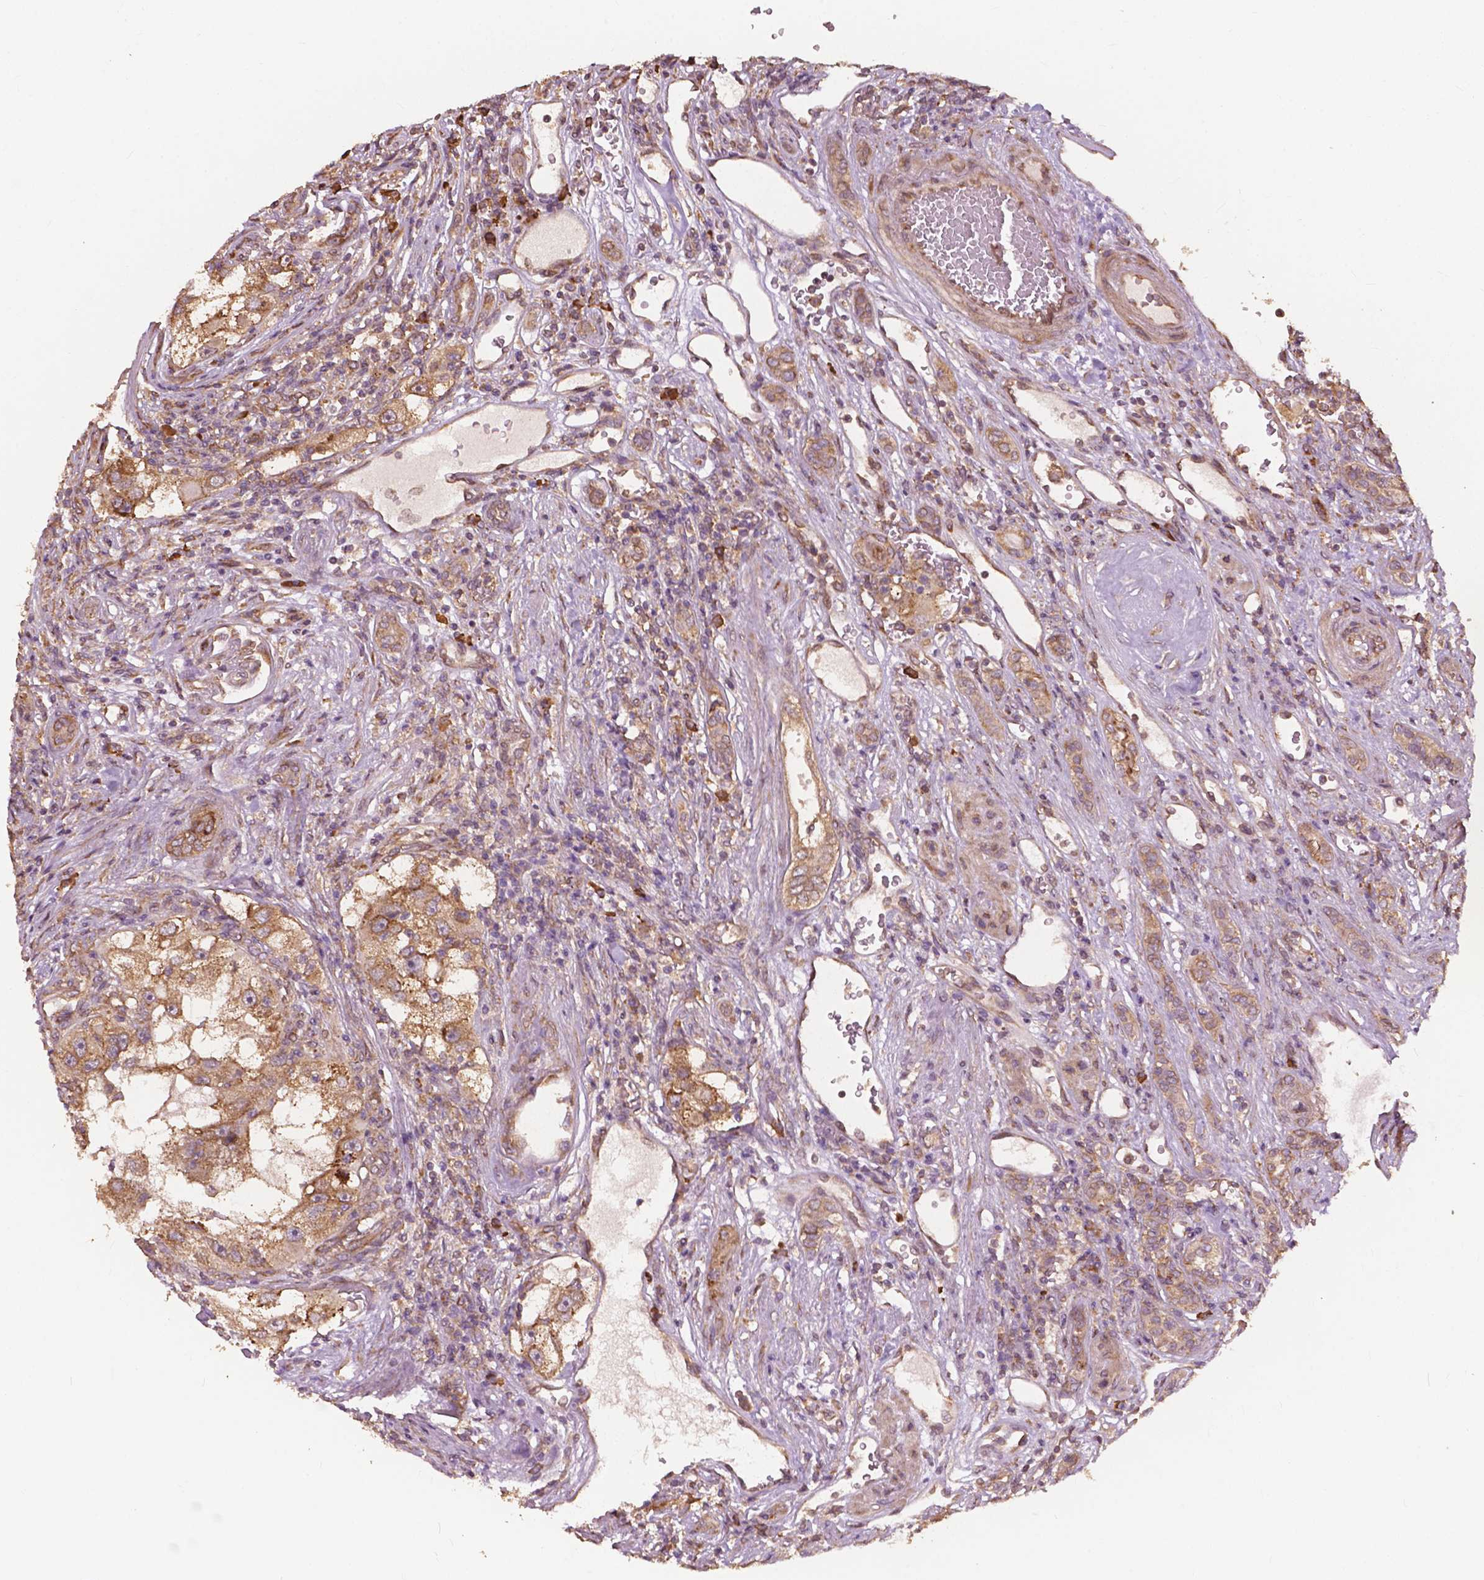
{"staining": {"intensity": "moderate", "quantity": "25%-75%", "location": "cytoplasmic/membranous"}, "tissue": "renal cancer", "cell_type": "Tumor cells", "image_type": "cancer", "snomed": [{"axis": "morphology", "description": "Adenocarcinoma, NOS"}, {"axis": "topography", "description": "Kidney"}], "caption": "Tumor cells show medium levels of moderate cytoplasmic/membranous positivity in approximately 25%-75% of cells in adenocarcinoma (renal). (Brightfield microscopy of DAB IHC at high magnification).", "gene": "G3BP1", "patient": {"sex": "male", "age": 63}}